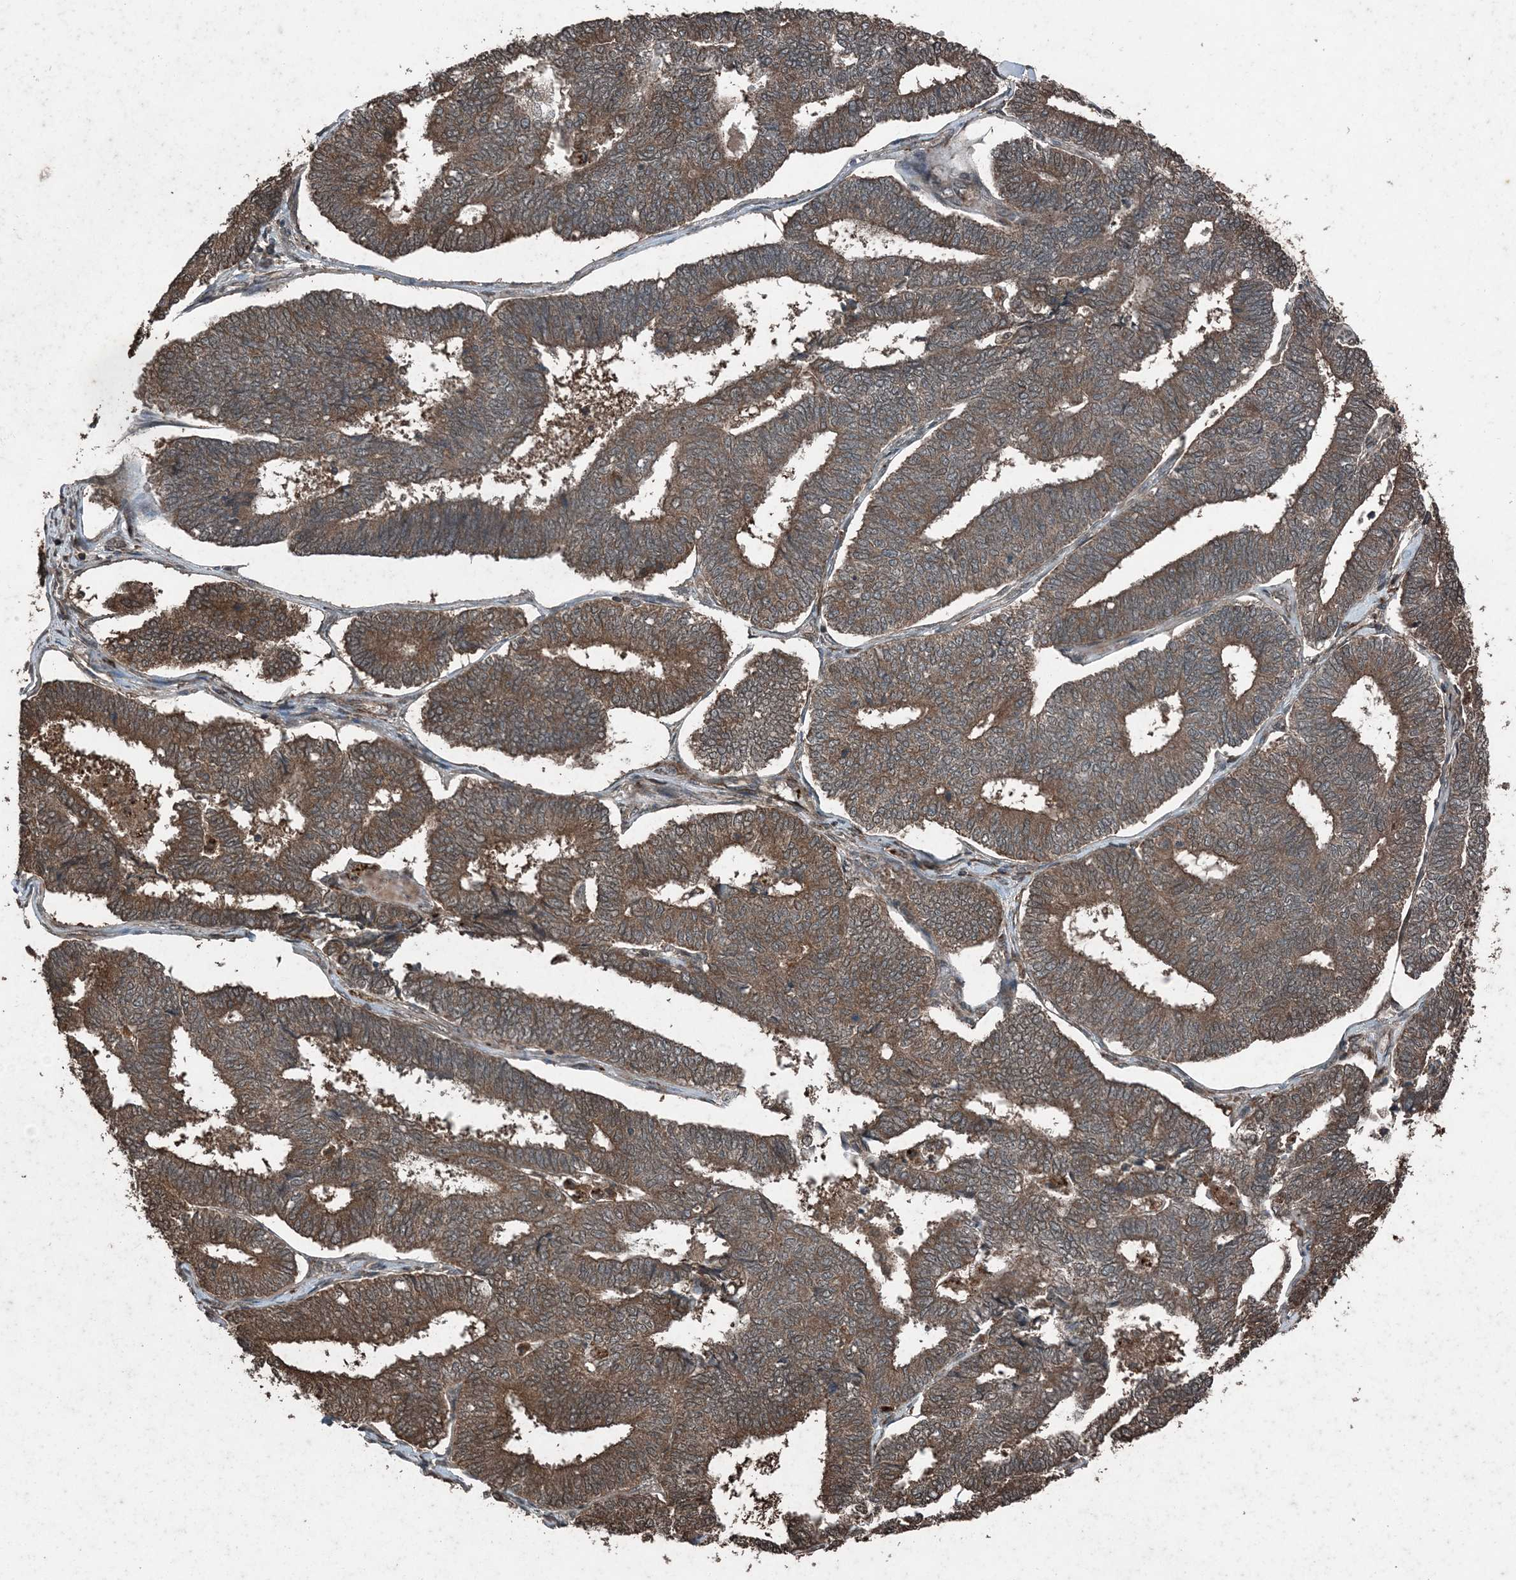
{"staining": {"intensity": "moderate", "quantity": ">75%", "location": "cytoplasmic/membranous"}, "tissue": "endometrial cancer", "cell_type": "Tumor cells", "image_type": "cancer", "snomed": [{"axis": "morphology", "description": "Adenocarcinoma, NOS"}, {"axis": "topography", "description": "Endometrium"}], "caption": "Human endometrial cancer stained for a protein (brown) demonstrates moderate cytoplasmic/membranous positive positivity in approximately >75% of tumor cells.", "gene": "CFL1", "patient": {"sex": "female", "age": 70}}